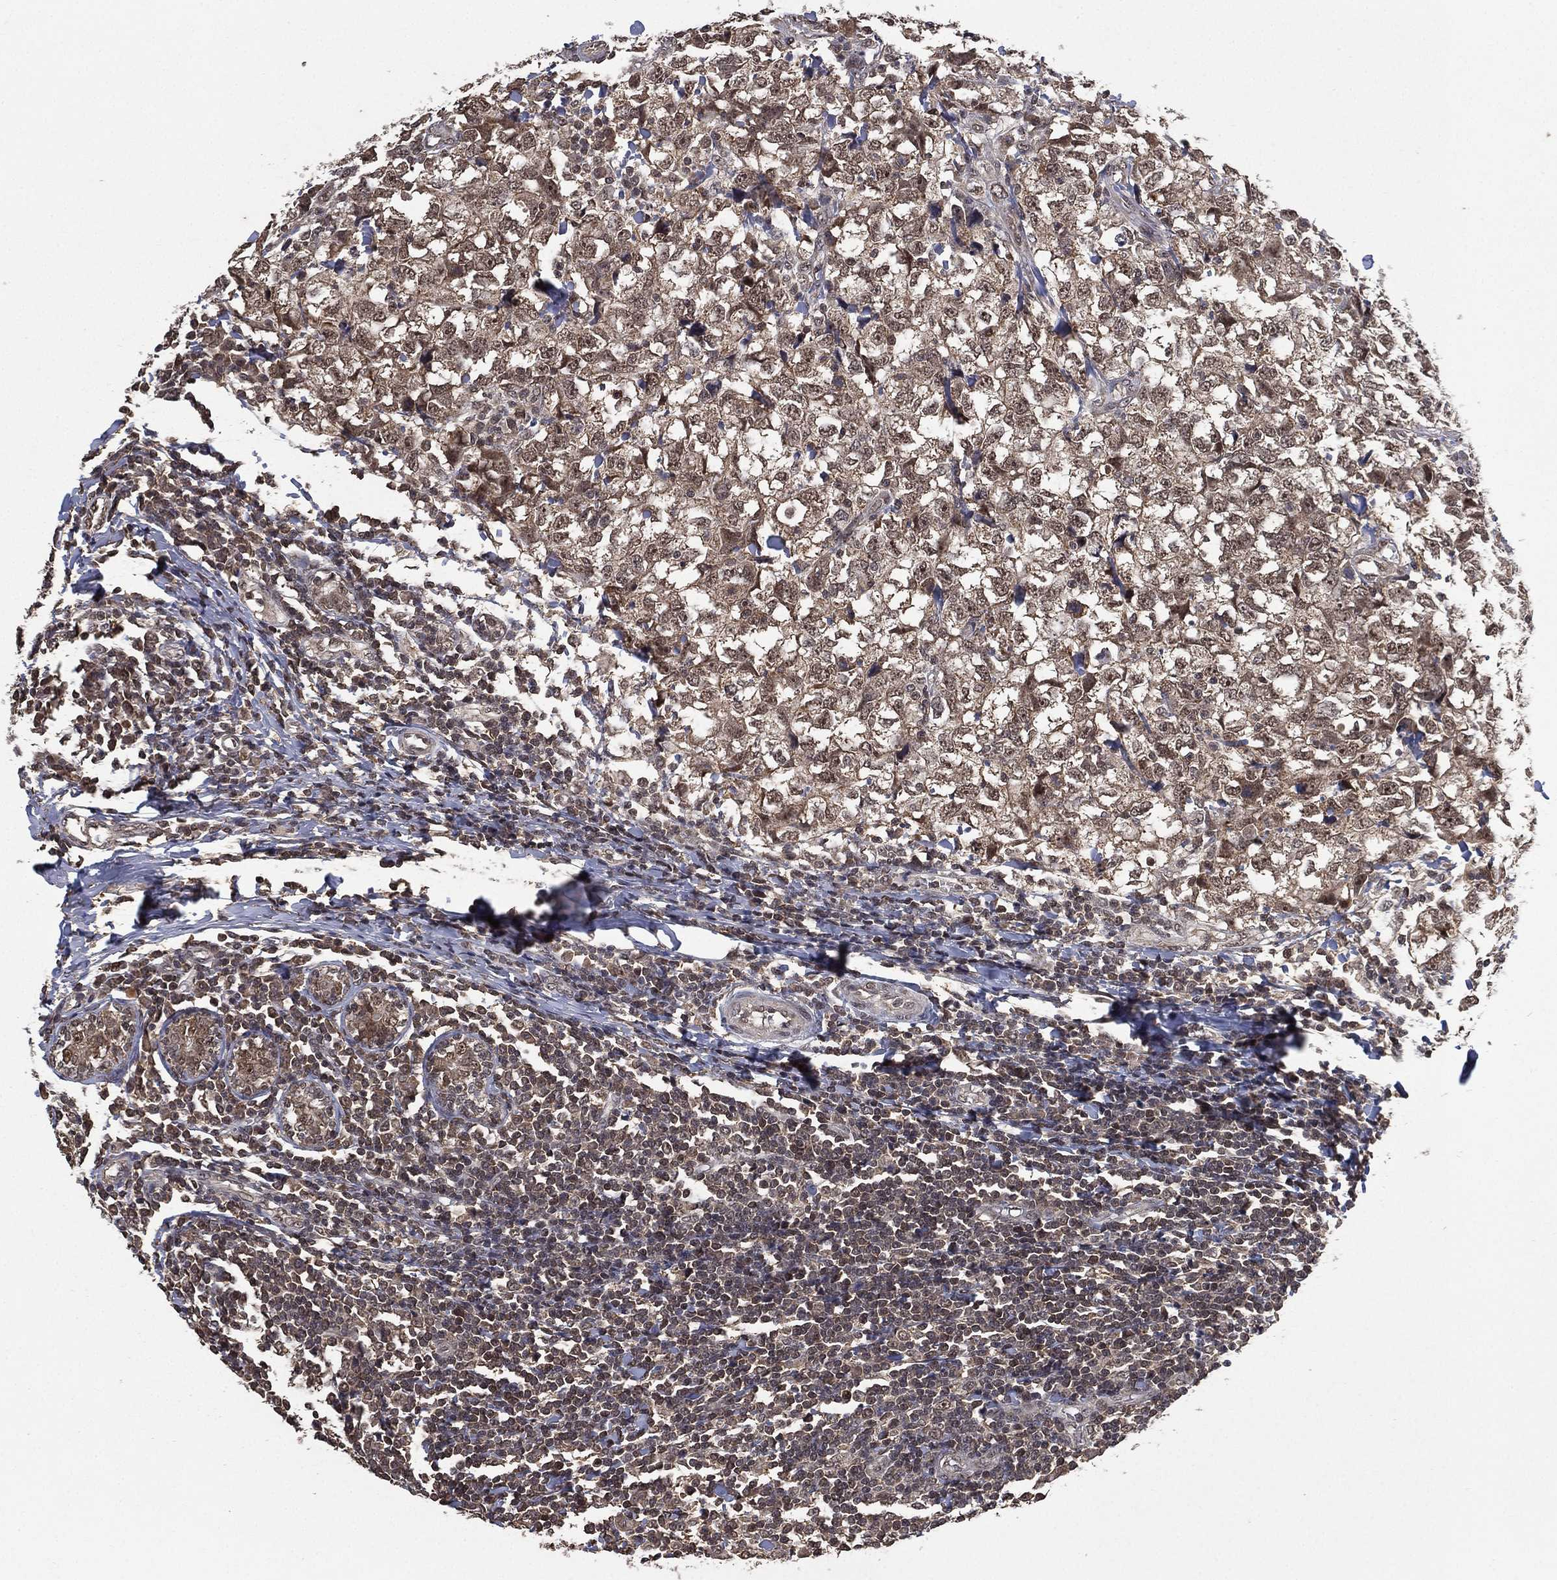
{"staining": {"intensity": "moderate", "quantity": "<25%", "location": "cytoplasmic/membranous"}, "tissue": "breast cancer", "cell_type": "Tumor cells", "image_type": "cancer", "snomed": [{"axis": "morphology", "description": "Duct carcinoma"}, {"axis": "topography", "description": "Breast"}], "caption": "Breast intraductal carcinoma stained with immunohistochemistry exhibits moderate cytoplasmic/membranous staining in approximately <25% of tumor cells.", "gene": "NELFCD", "patient": {"sex": "female", "age": 30}}